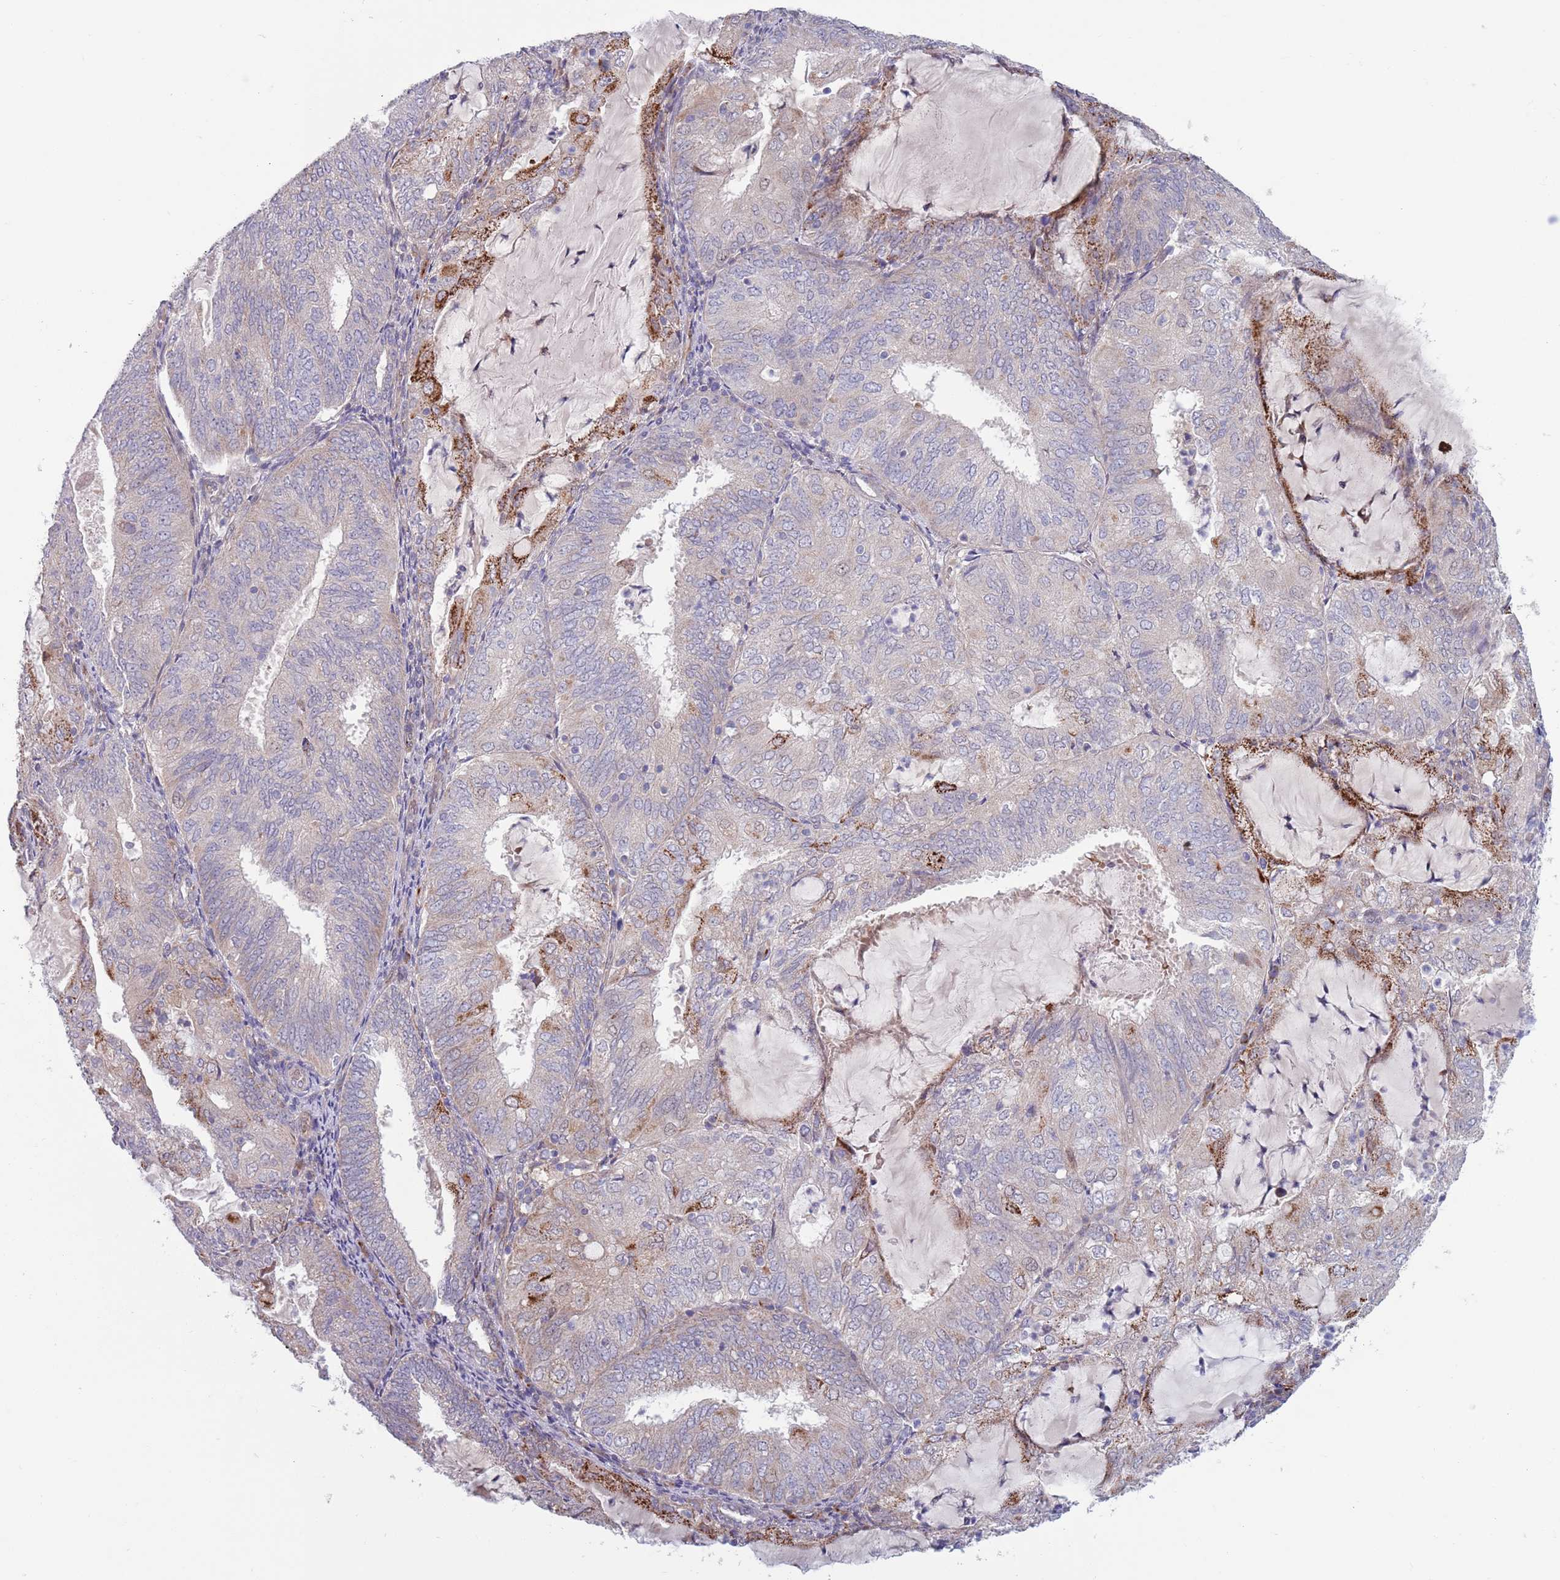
{"staining": {"intensity": "strong", "quantity": "<25%", "location": "cytoplasmic/membranous"}, "tissue": "endometrial cancer", "cell_type": "Tumor cells", "image_type": "cancer", "snomed": [{"axis": "morphology", "description": "Adenocarcinoma, NOS"}, {"axis": "topography", "description": "Endometrium"}], "caption": "A medium amount of strong cytoplasmic/membranous expression is appreciated in approximately <25% of tumor cells in adenocarcinoma (endometrial) tissue.", "gene": "TYW1", "patient": {"sex": "female", "age": 81}}